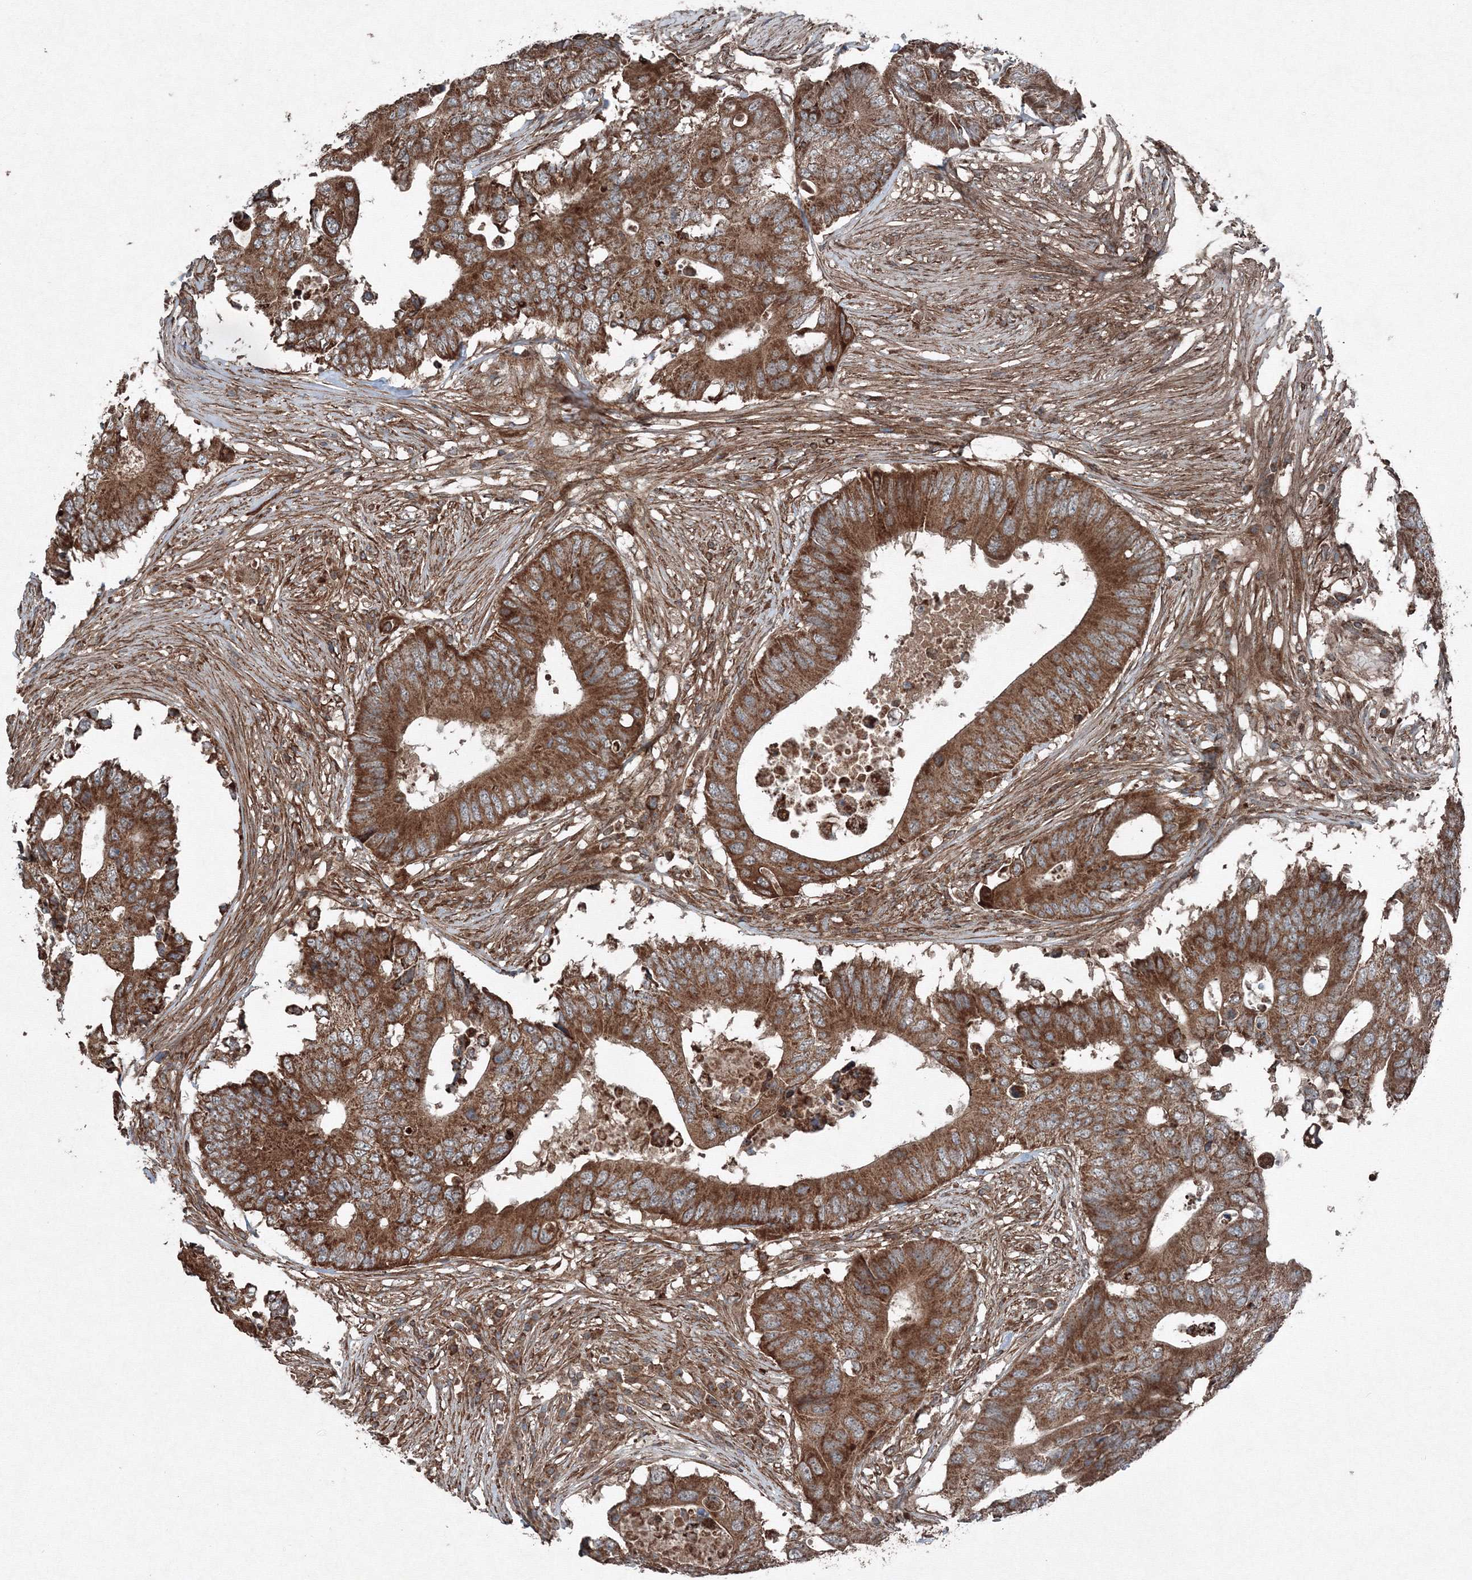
{"staining": {"intensity": "strong", "quantity": ">75%", "location": "cytoplasmic/membranous"}, "tissue": "colorectal cancer", "cell_type": "Tumor cells", "image_type": "cancer", "snomed": [{"axis": "morphology", "description": "Adenocarcinoma, NOS"}, {"axis": "topography", "description": "Colon"}], "caption": "Human adenocarcinoma (colorectal) stained with a brown dye displays strong cytoplasmic/membranous positive staining in about >75% of tumor cells.", "gene": "COPS7B", "patient": {"sex": "male", "age": 71}}